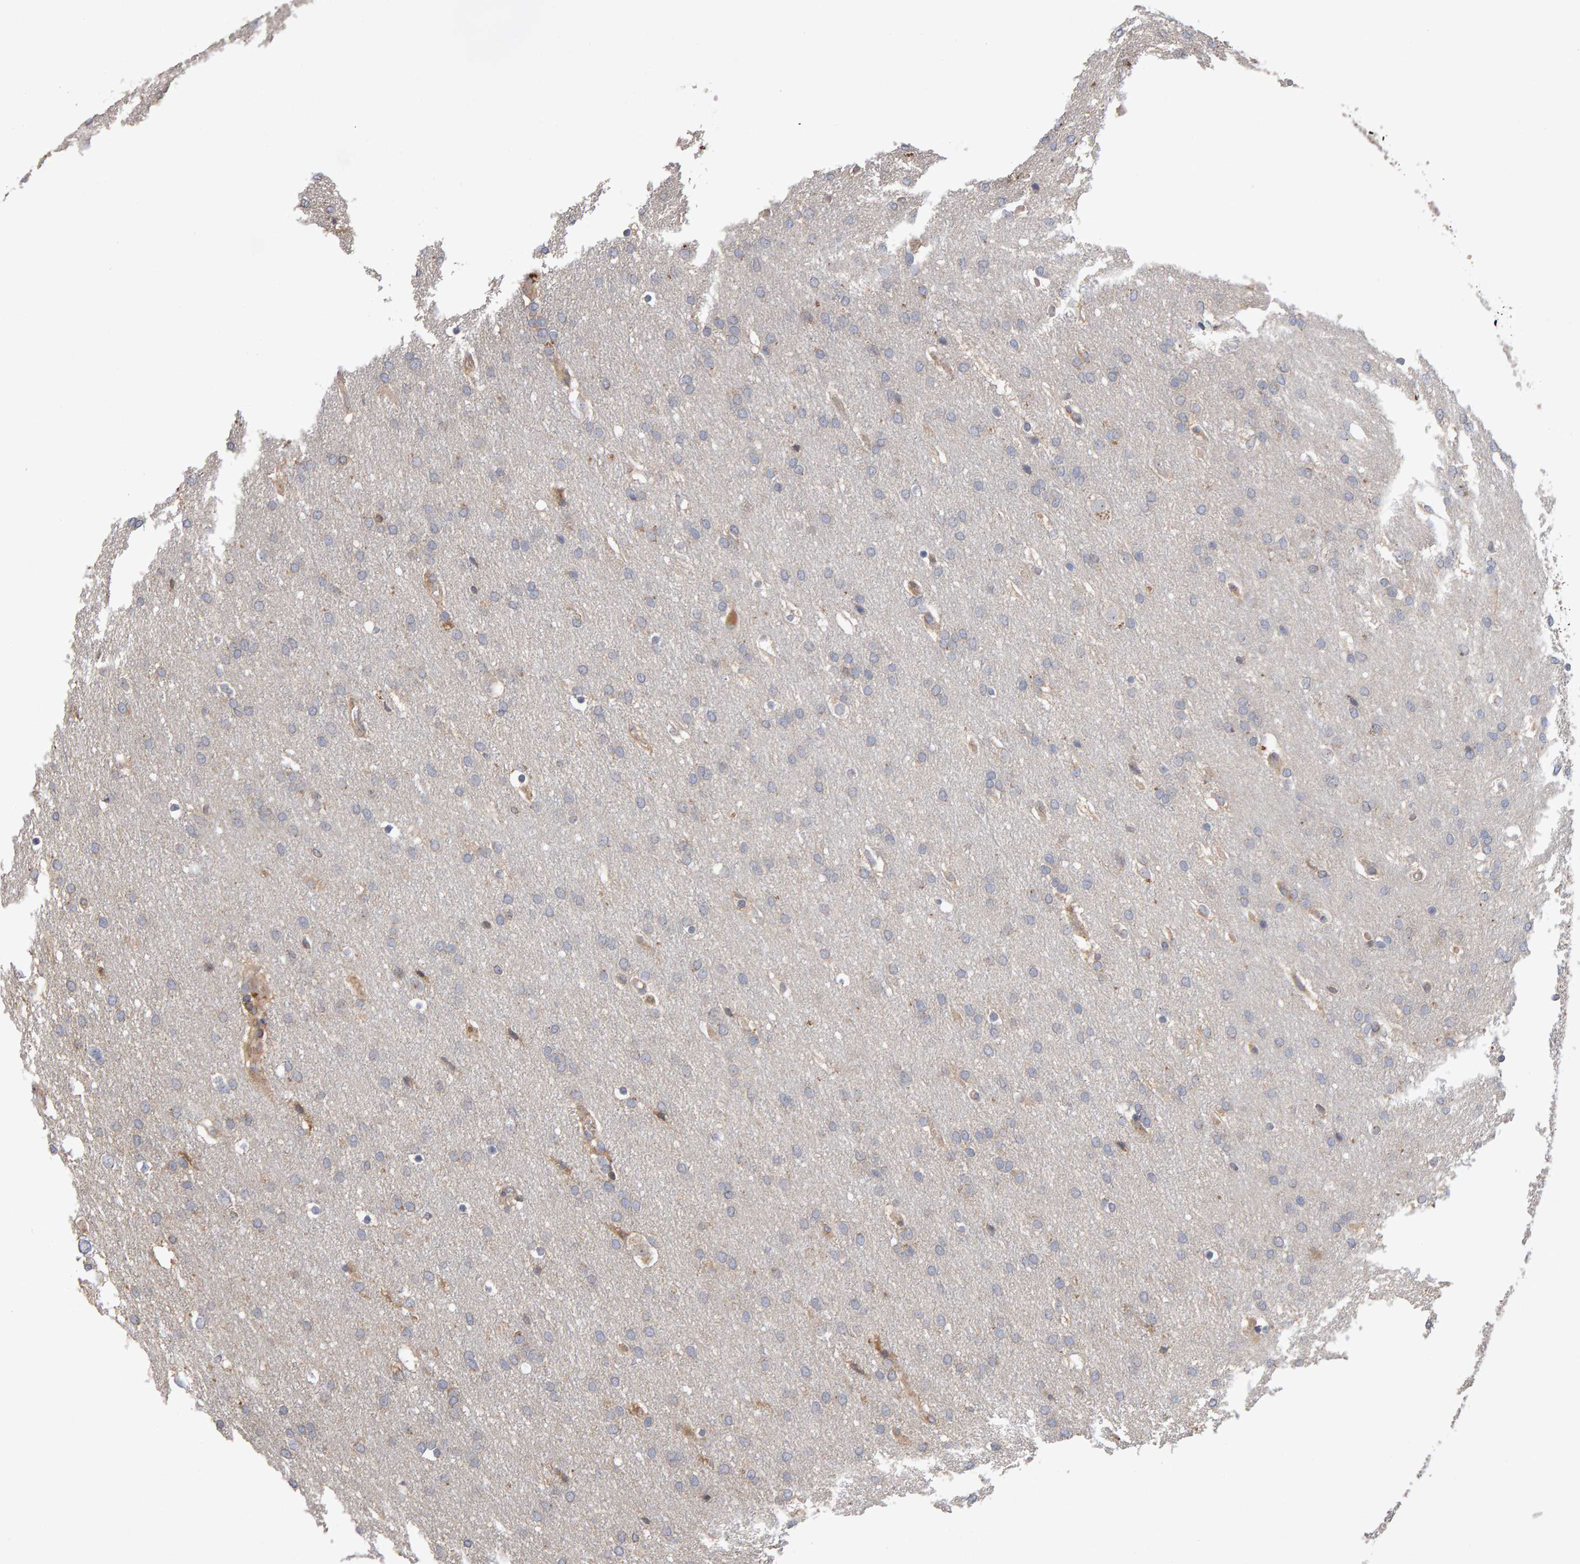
{"staining": {"intensity": "negative", "quantity": "none", "location": "none"}, "tissue": "glioma", "cell_type": "Tumor cells", "image_type": "cancer", "snomed": [{"axis": "morphology", "description": "Glioma, malignant, Low grade"}, {"axis": "topography", "description": "Brain"}], "caption": "Tumor cells show no significant protein staining in low-grade glioma (malignant).", "gene": "PGS1", "patient": {"sex": "female", "age": 37}}